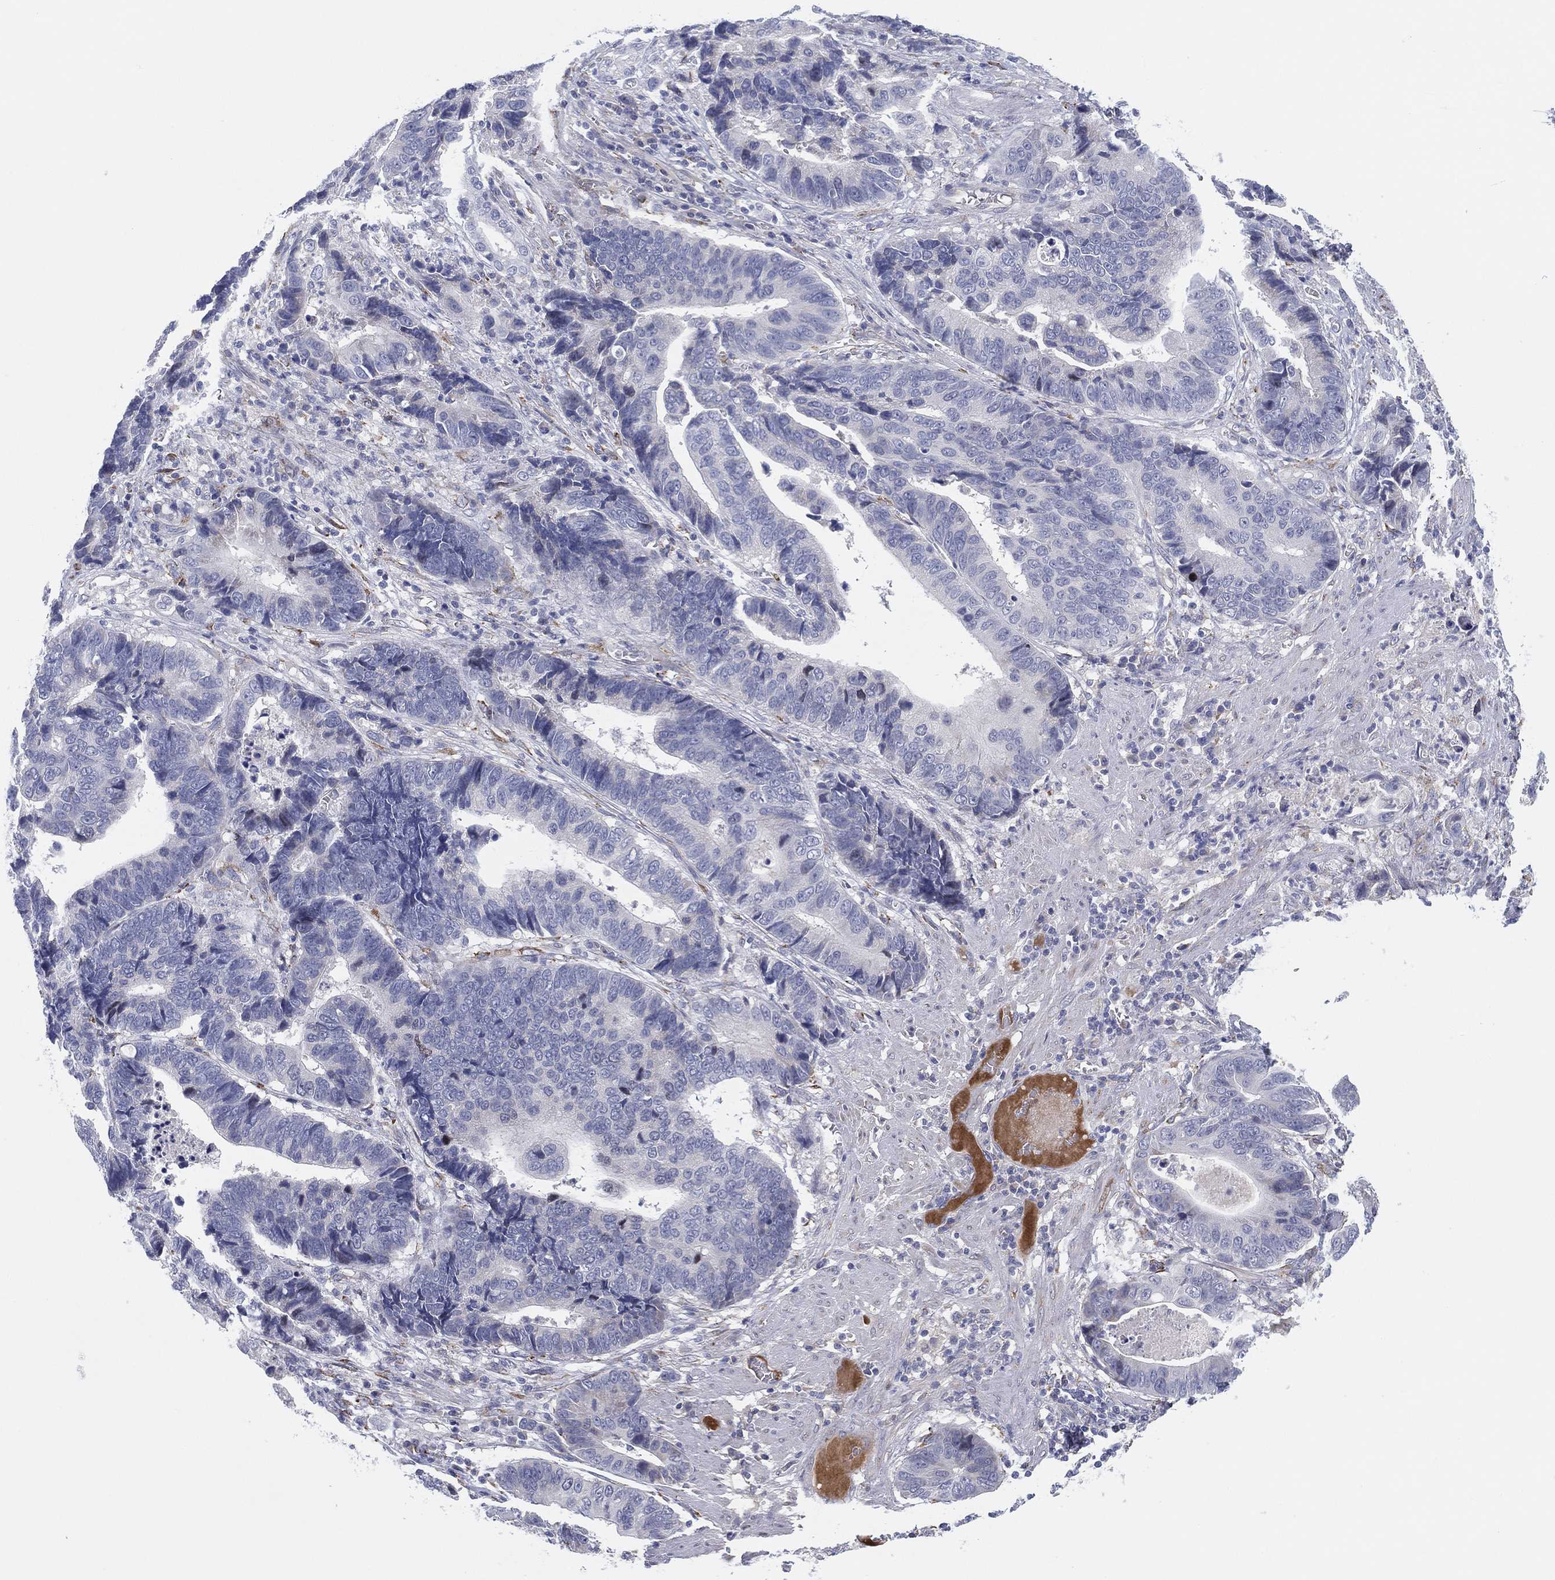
{"staining": {"intensity": "negative", "quantity": "none", "location": "none"}, "tissue": "stomach cancer", "cell_type": "Tumor cells", "image_type": "cancer", "snomed": [{"axis": "morphology", "description": "Adenocarcinoma, NOS"}, {"axis": "topography", "description": "Stomach"}], "caption": "Tumor cells are negative for protein expression in human stomach cancer.", "gene": "MLF1", "patient": {"sex": "male", "age": 84}}